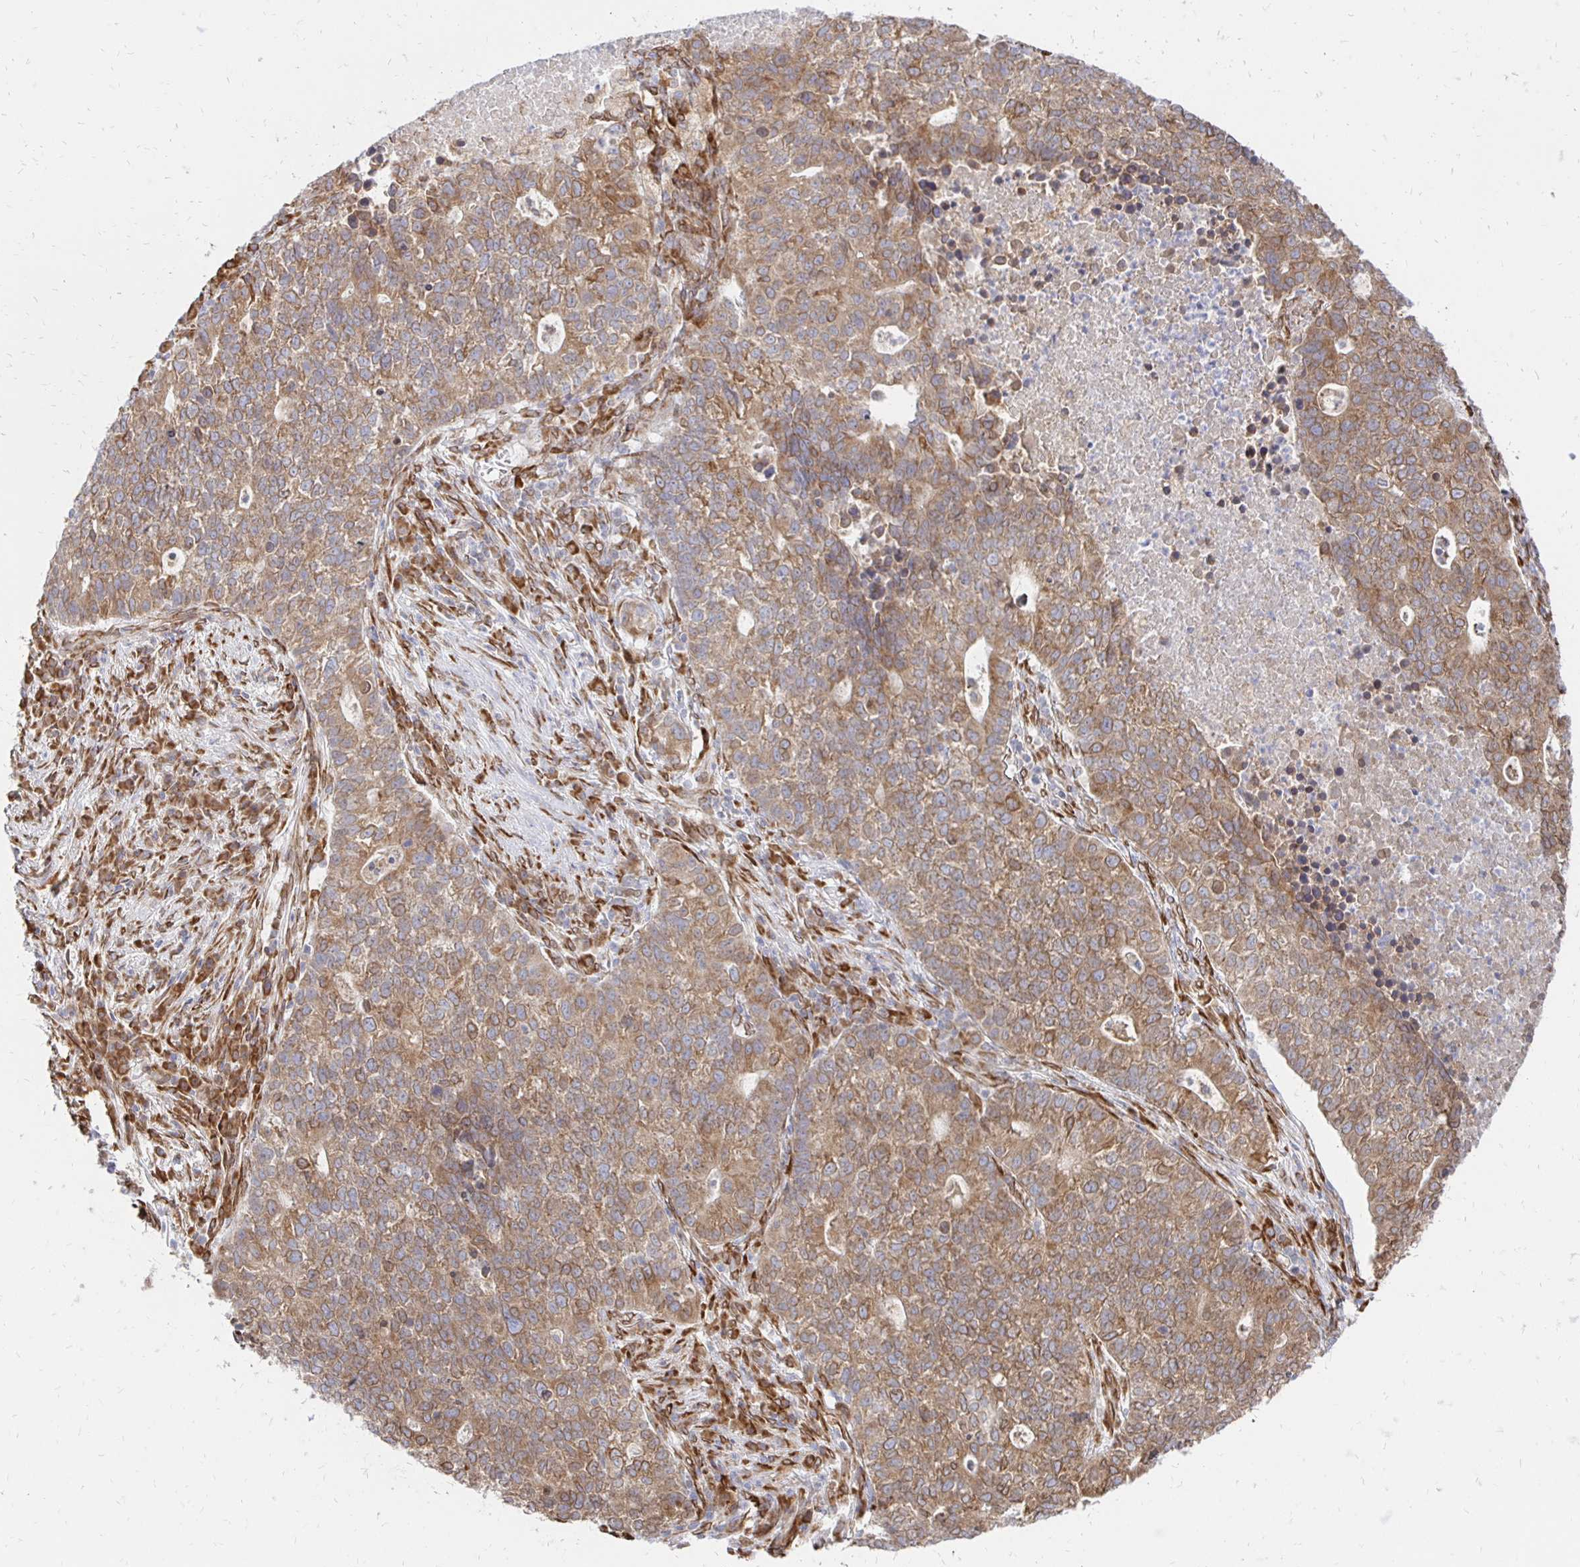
{"staining": {"intensity": "moderate", "quantity": ">75%", "location": "cytoplasmic/membranous,nuclear"}, "tissue": "lung cancer", "cell_type": "Tumor cells", "image_type": "cancer", "snomed": [{"axis": "morphology", "description": "Adenocarcinoma, NOS"}, {"axis": "topography", "description": "Lung"}], "caption": "This histopathology image displays IHC staining of human lung adenocarcinoma, with medium moderate cytoplasmic/membranous and nuclear expression in approximately >75% of tumor cells.", "gene": "PELI3", "patient": {"sex": "male", "age": 57}}